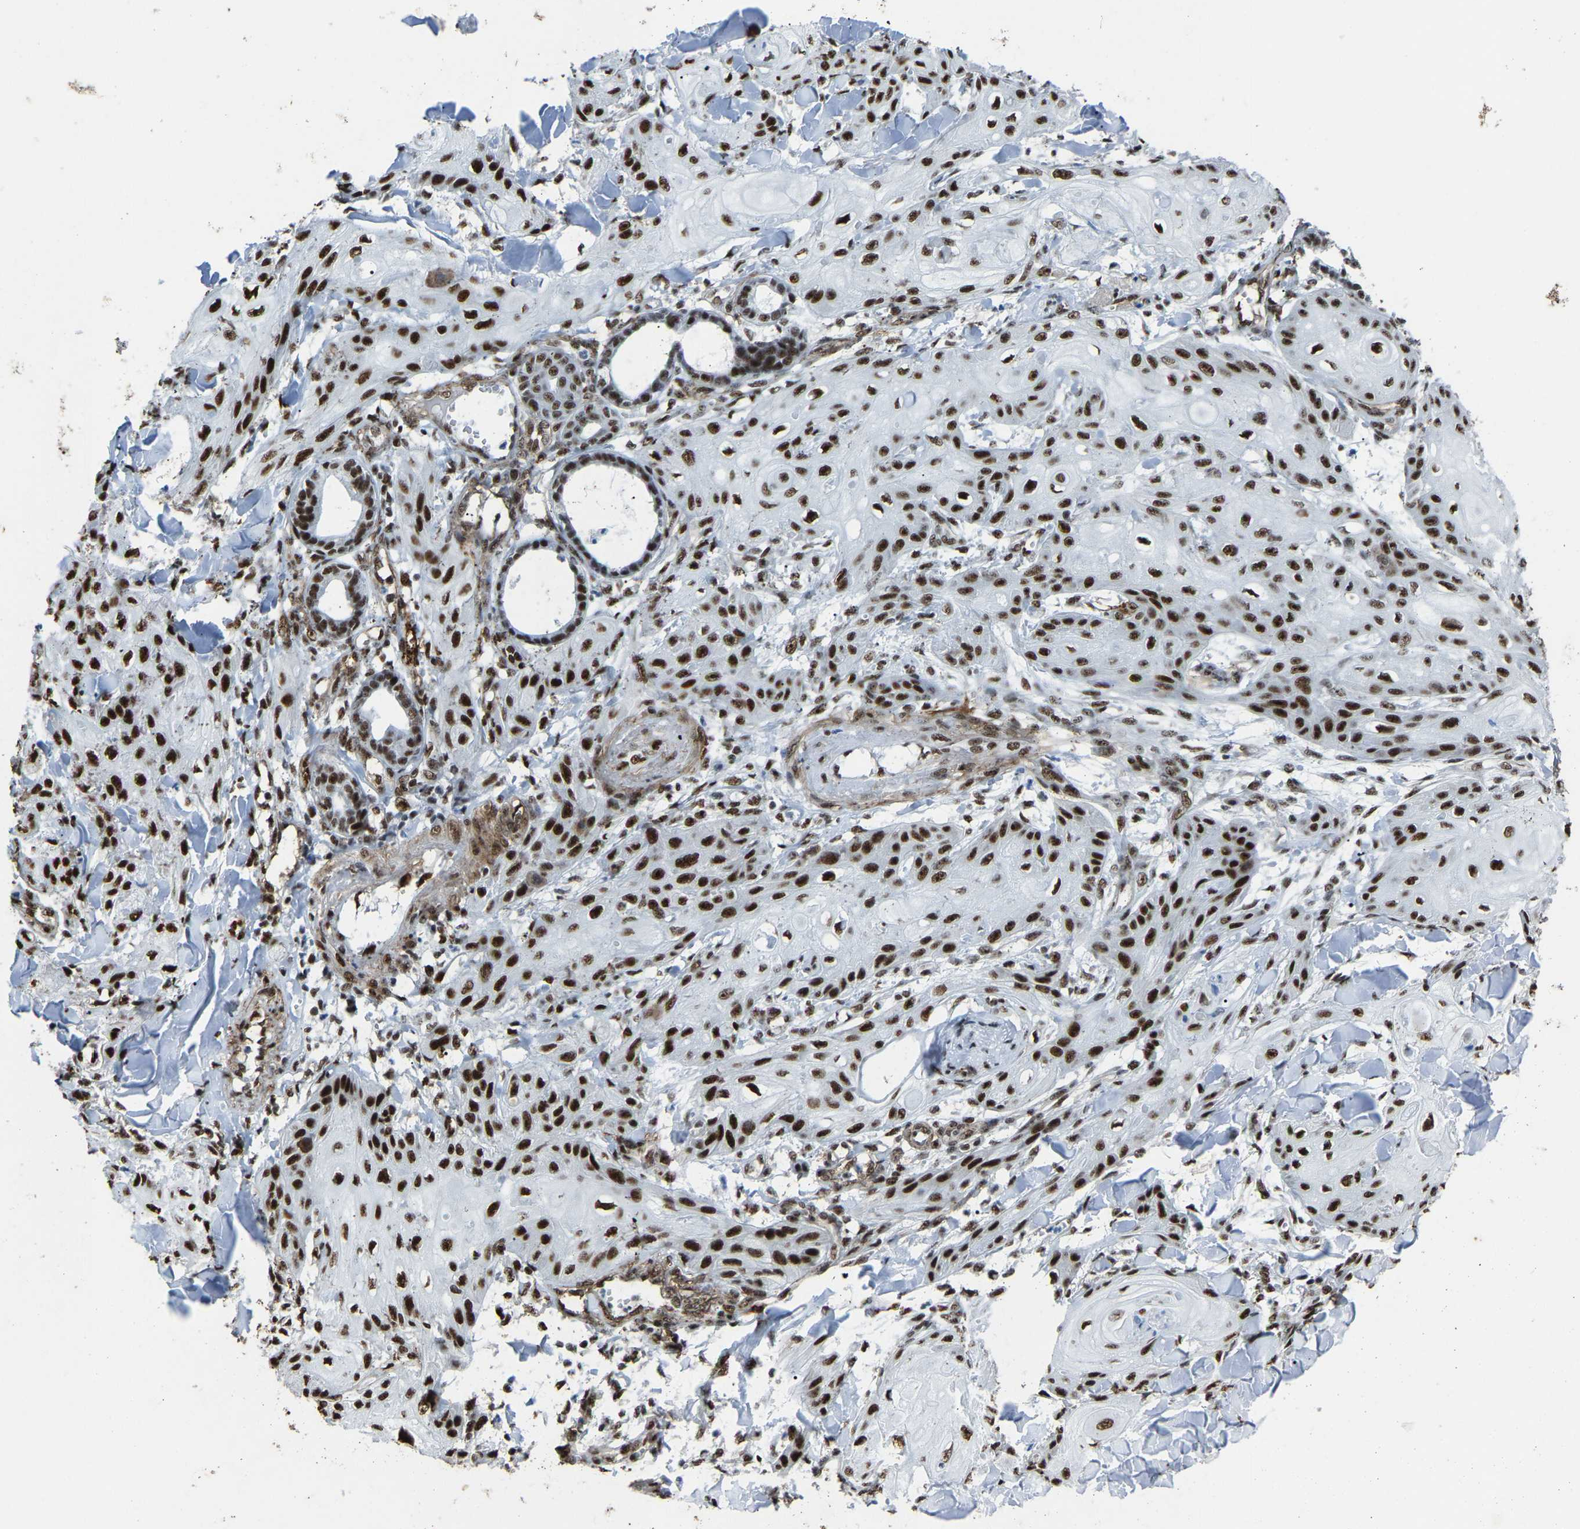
{"staining": {"intensity": "strong", "quantity": ">75%", "location": "nuclear"}, "tissue": "skin cancer", "cell_type": "Tumor cells", "image_type": "cancer", "snomed": [{"axis": "morphology", "description": "Squamous cell carcinoma, NOS"}, {"axis": "topography", "description": "Skin"}], "caption": "Human skin cancer (squamous cell carcinoma) stained with a protein marker shows strong staining in tumor cells.", "gene": "DDX5", "patient": {"sex": "male", "age": 74}}